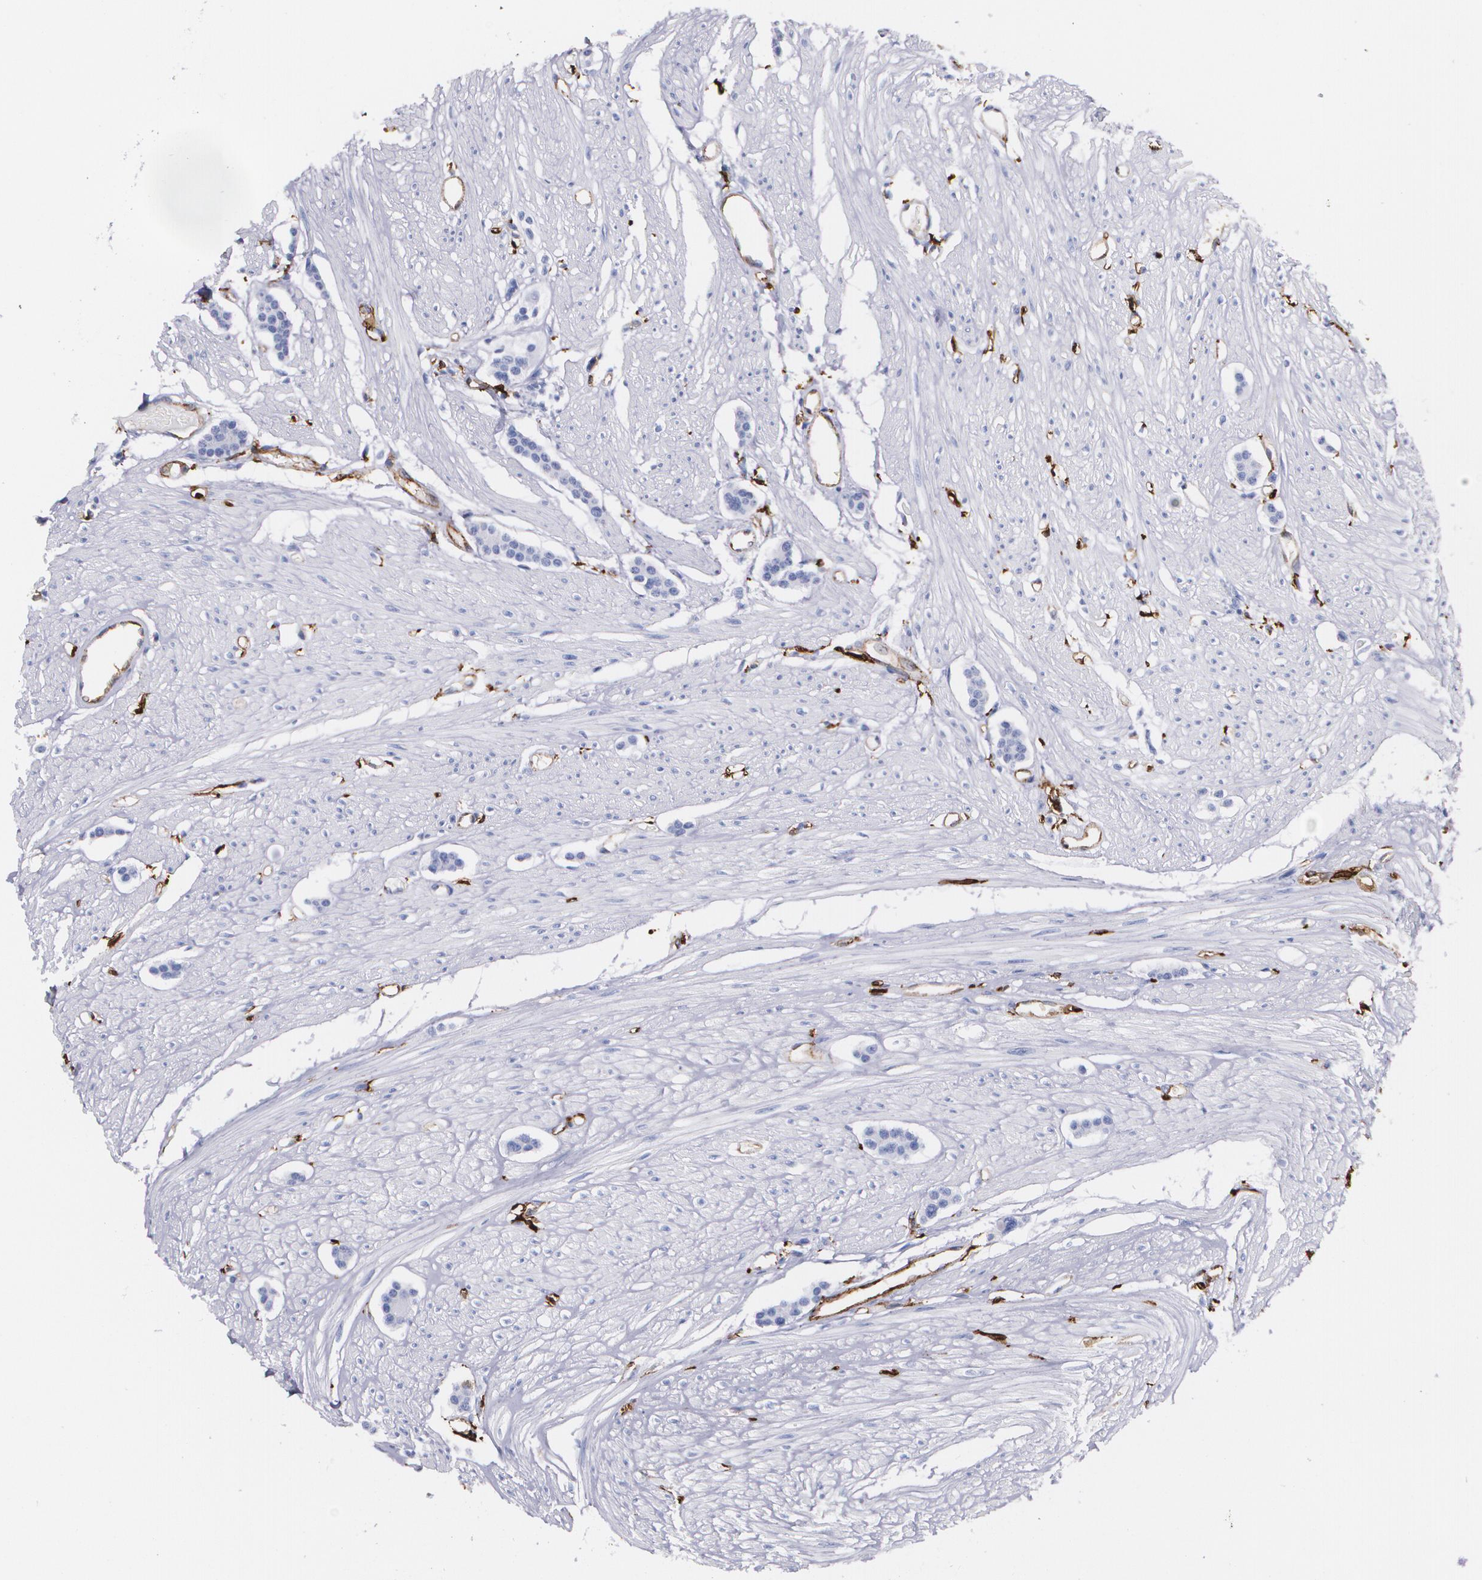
{"staining": {"intensity": "negative", "quantity": "none", "location": "none"}, "tissue": "carcinoid", "cell_type": "Tumor cells", "image_type": "cancer", "snomed": [{"axis": "morphology", "description": "Carcinoid, malignant, NOS"}, {"axis": "topography", "description": "Small intestine"}], "caption": "A high-resolution photomicrograph shows immunohistochemistry staining of carcinoid, which demonstrates no significant staining in tumor cells.", "gene": "HLA-DRA", "patient": {"sex": "male", "age": 60}}